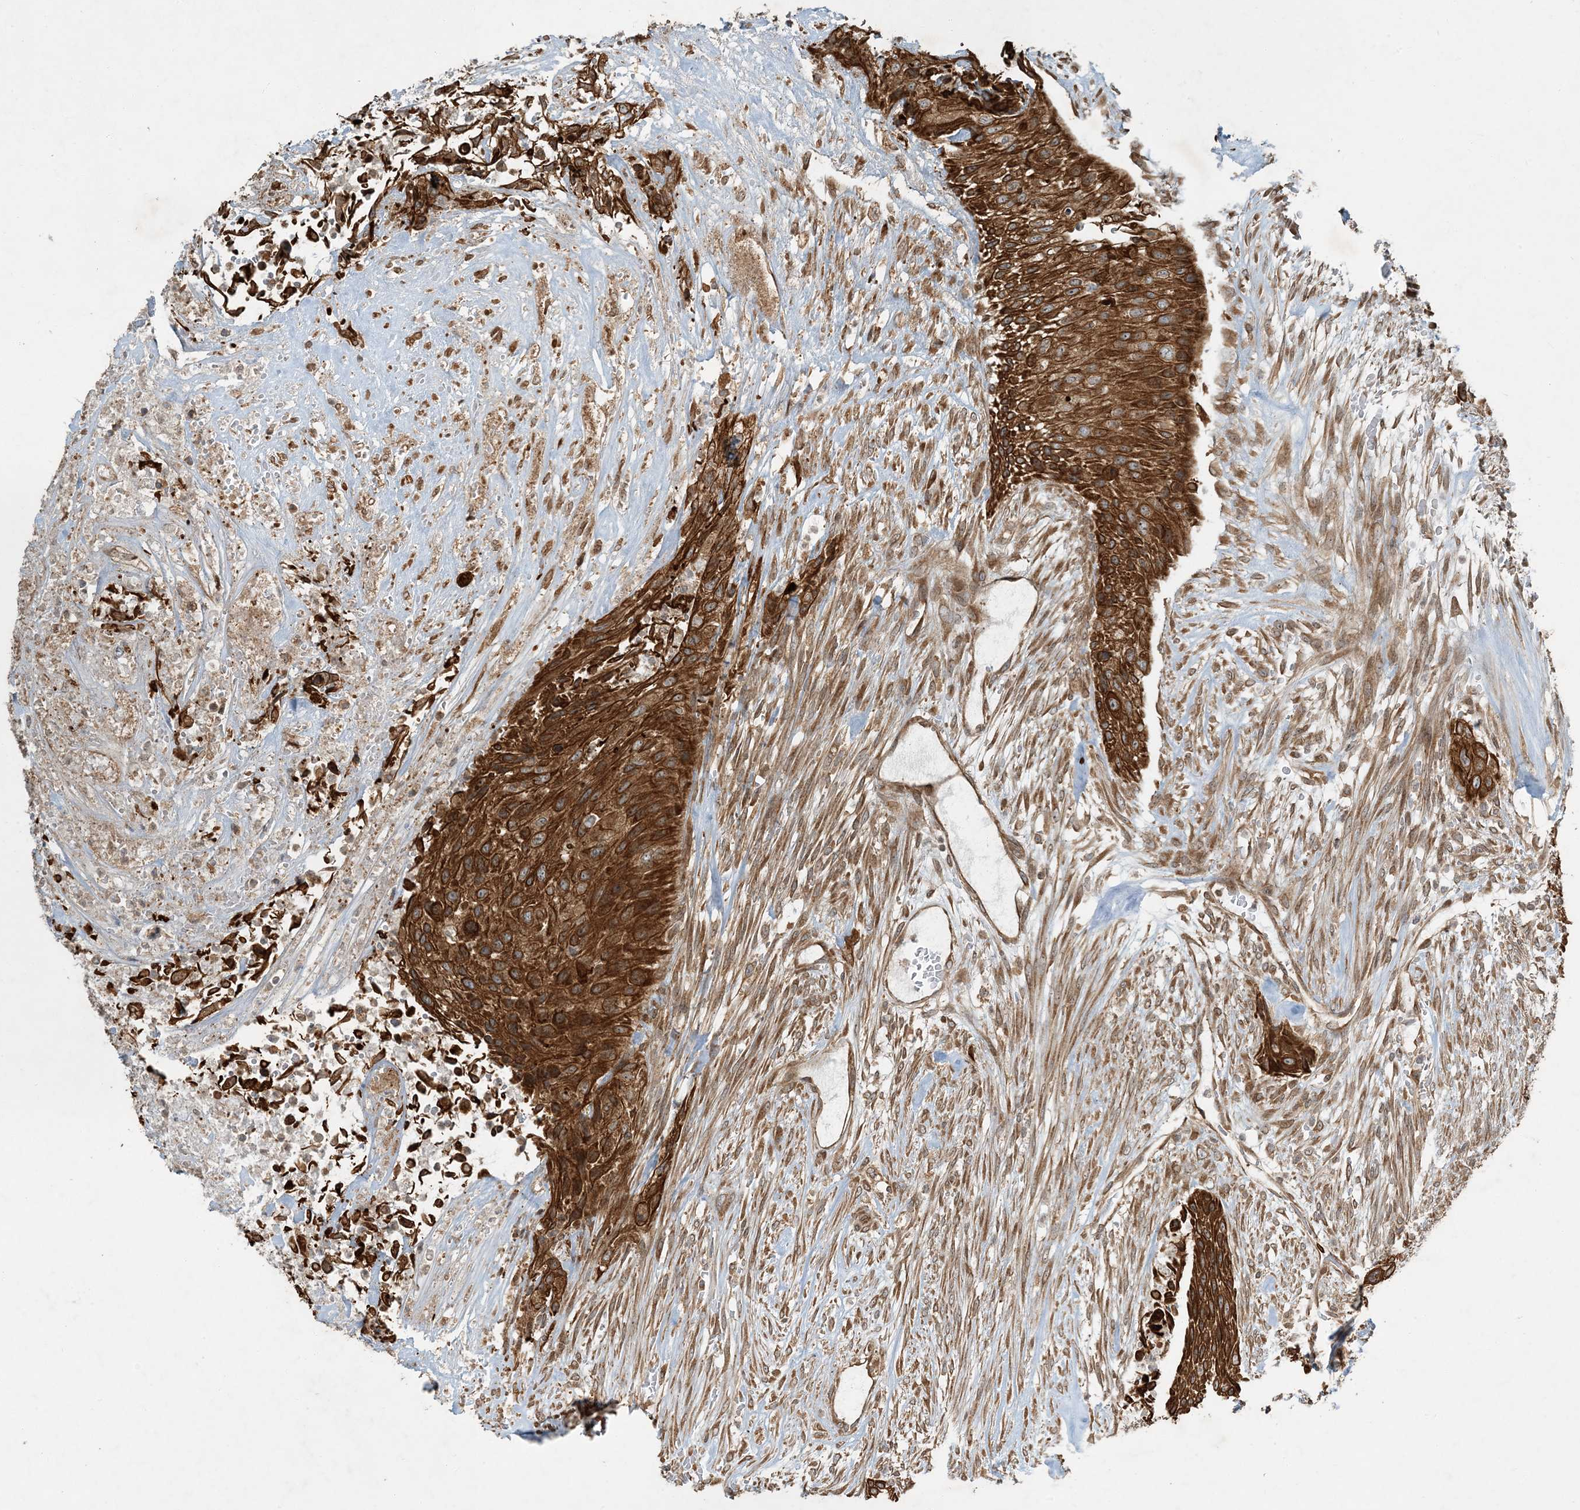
{"staining": {"intensity": "strong", "quantity": ">75%", "location": "cytoplasmic/membranous"}, "tissue": "urothelial cancer", "cell_type": "Tumor cells", "image_type": "cancer", "snomed": [{"axis": "morphology", "description": "Urothelial carcinoma, High grade"}, {"axis": "topography", "description": "Urinary bladder"}], "caption": "Urothelial cancer stained with a brown dye demonstrates strong cytoplasmic/membranous positive staining in approximately >75% of tumor cells.", "gene": "COMMD8", "patient": {"sex": "male", "age": 35}}